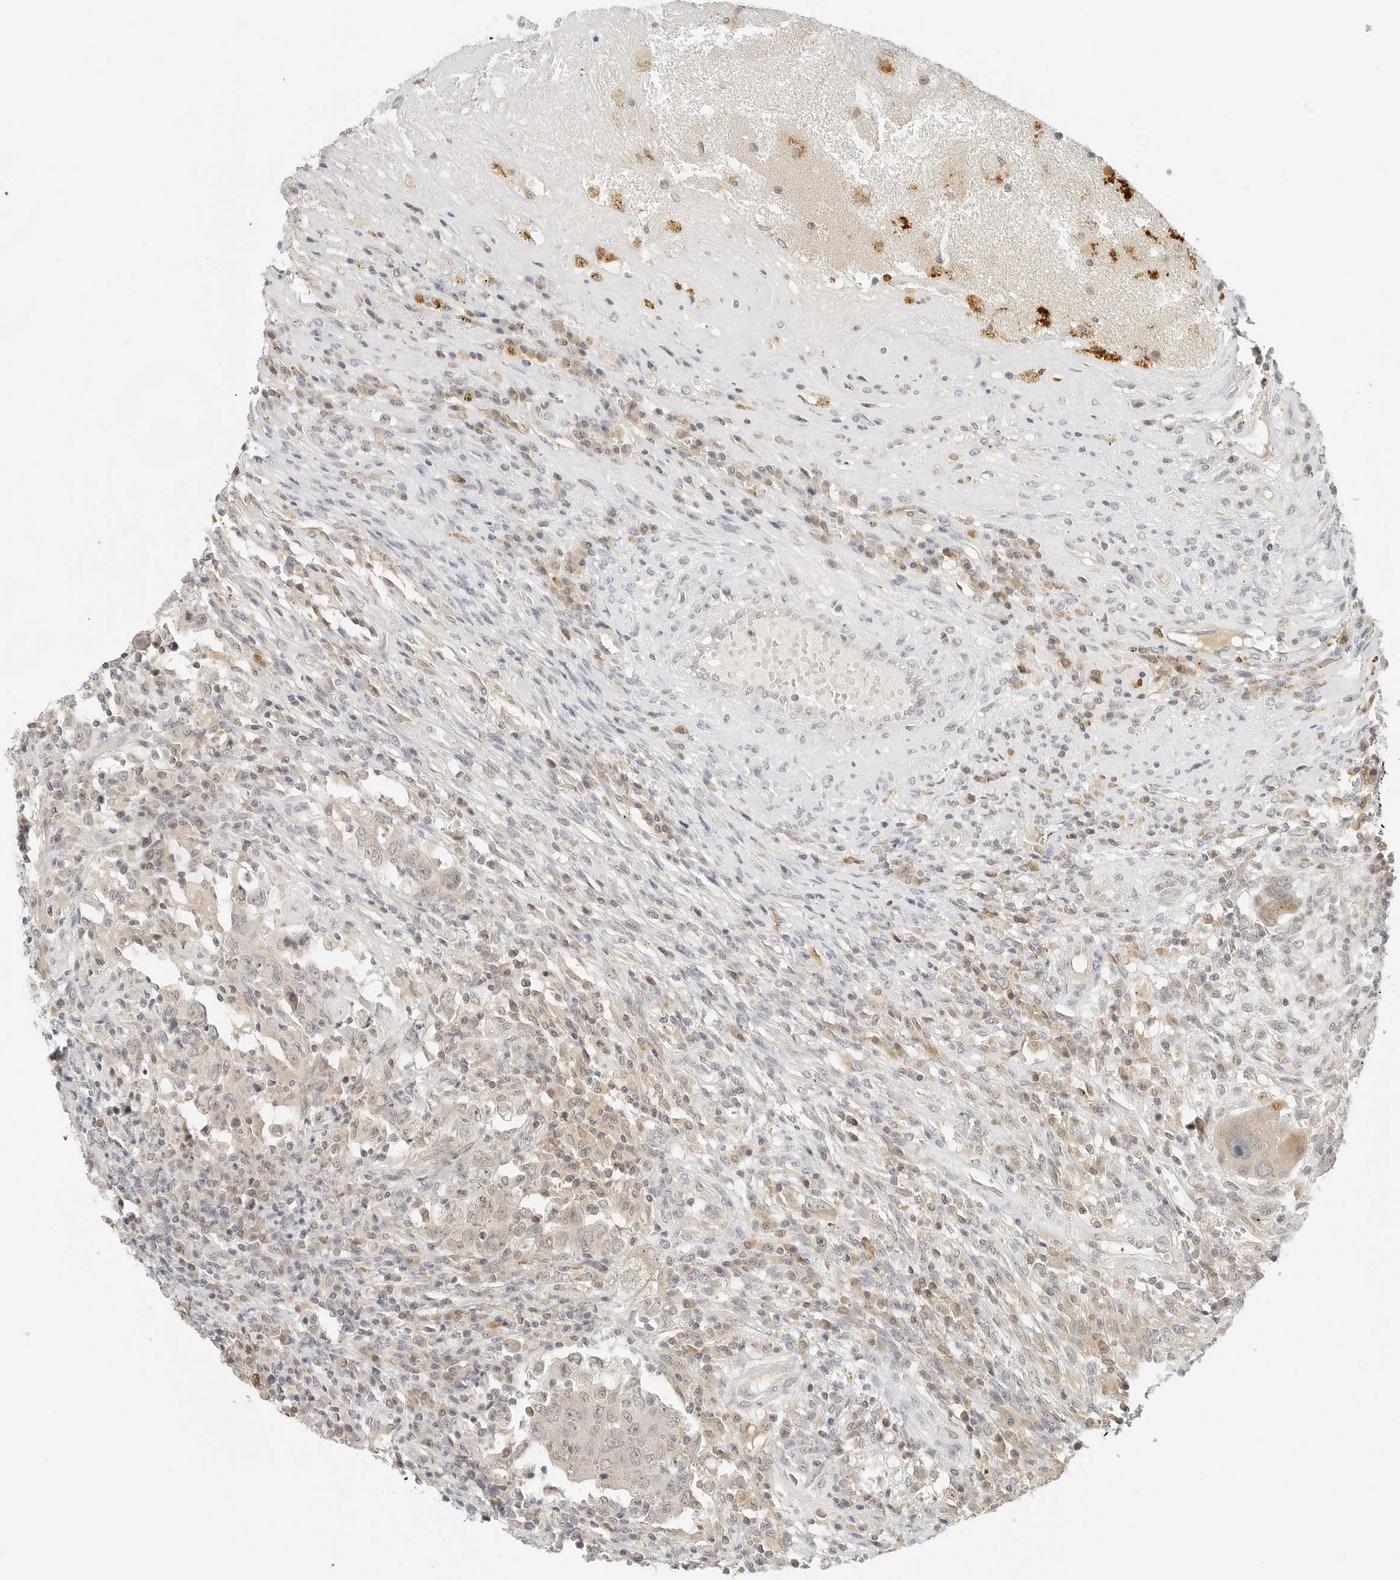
{"staining": {"intensity": "weak", "quantity": "25%-75%", "location": "cytoplasmic/membranous"}, "tissue": "testis cancer", "cell_type": "Tumor cells", "image_type": "cancer", "snomed": [{"axis": "morphology", "description": "Carcinoma, Embryonal, NOS"}, {"axis": "topography", "description": "Testis"}], "caption": "Protein staining by immunohistochemistry displays weak cytoplasmic/membranous positivity in approximately 25%-75% of tumor cells in embryonal carcinoma (testis).", "gene": "NEO1", "patient": {"sex": "male", "age": 26}}